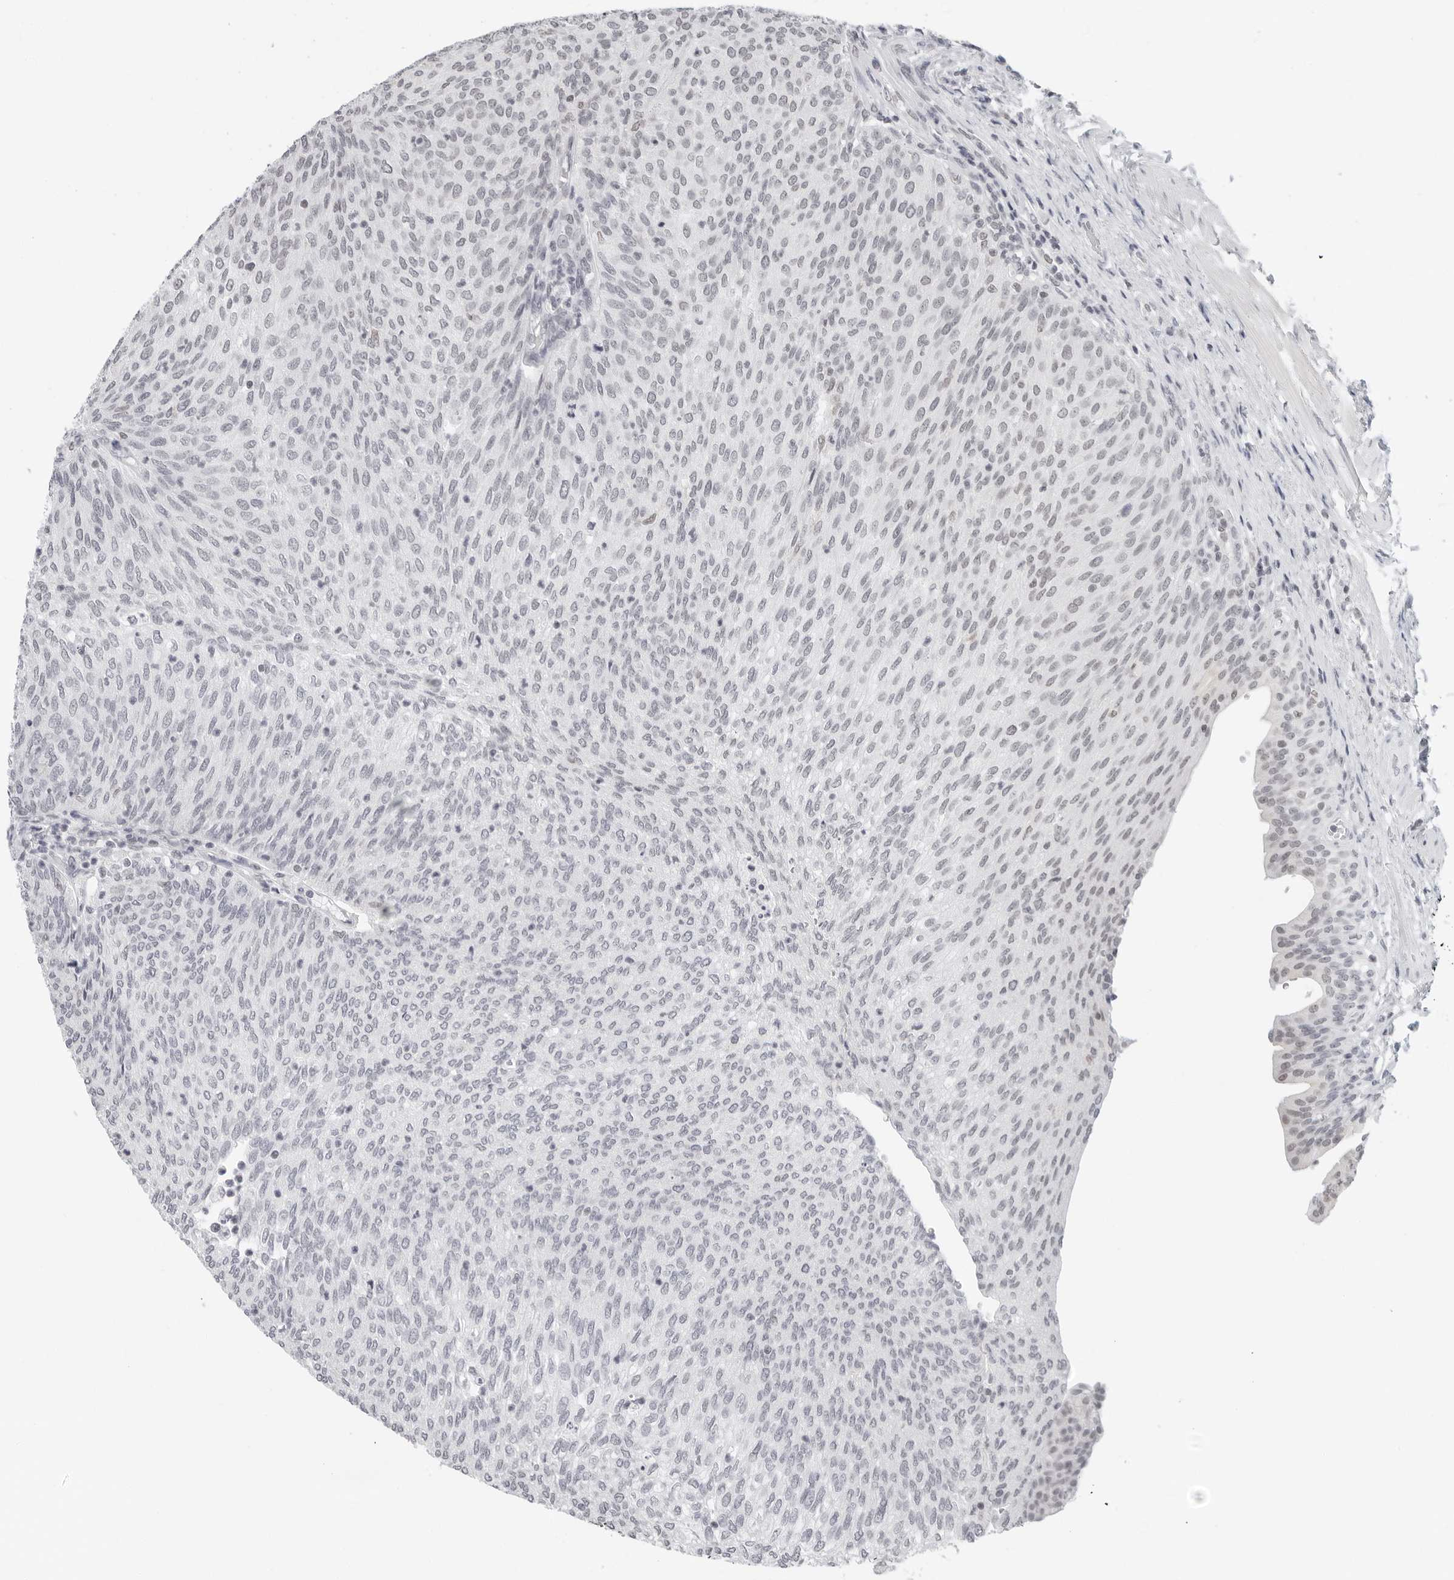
{"staining": {"intensity": "weak", "quantity": "<25%", "location": "nuclear"}, "tissue": "urothelial cancer", "cell_type": "Tumor cells", "image_type": "cancer", "snomed": [{"axis": "morphology", "description": "Urothelial carcinoma, Low grade"}, {"axis": "topography", "description": "Urinary bladder"}], "caption": "This is an immunohistochemistry (IHC) micrograph of urothelial cancer. There is no positivity in tumor cells.", "gene": "FLG2", "patient": {"sex": "female", "age": 79}}